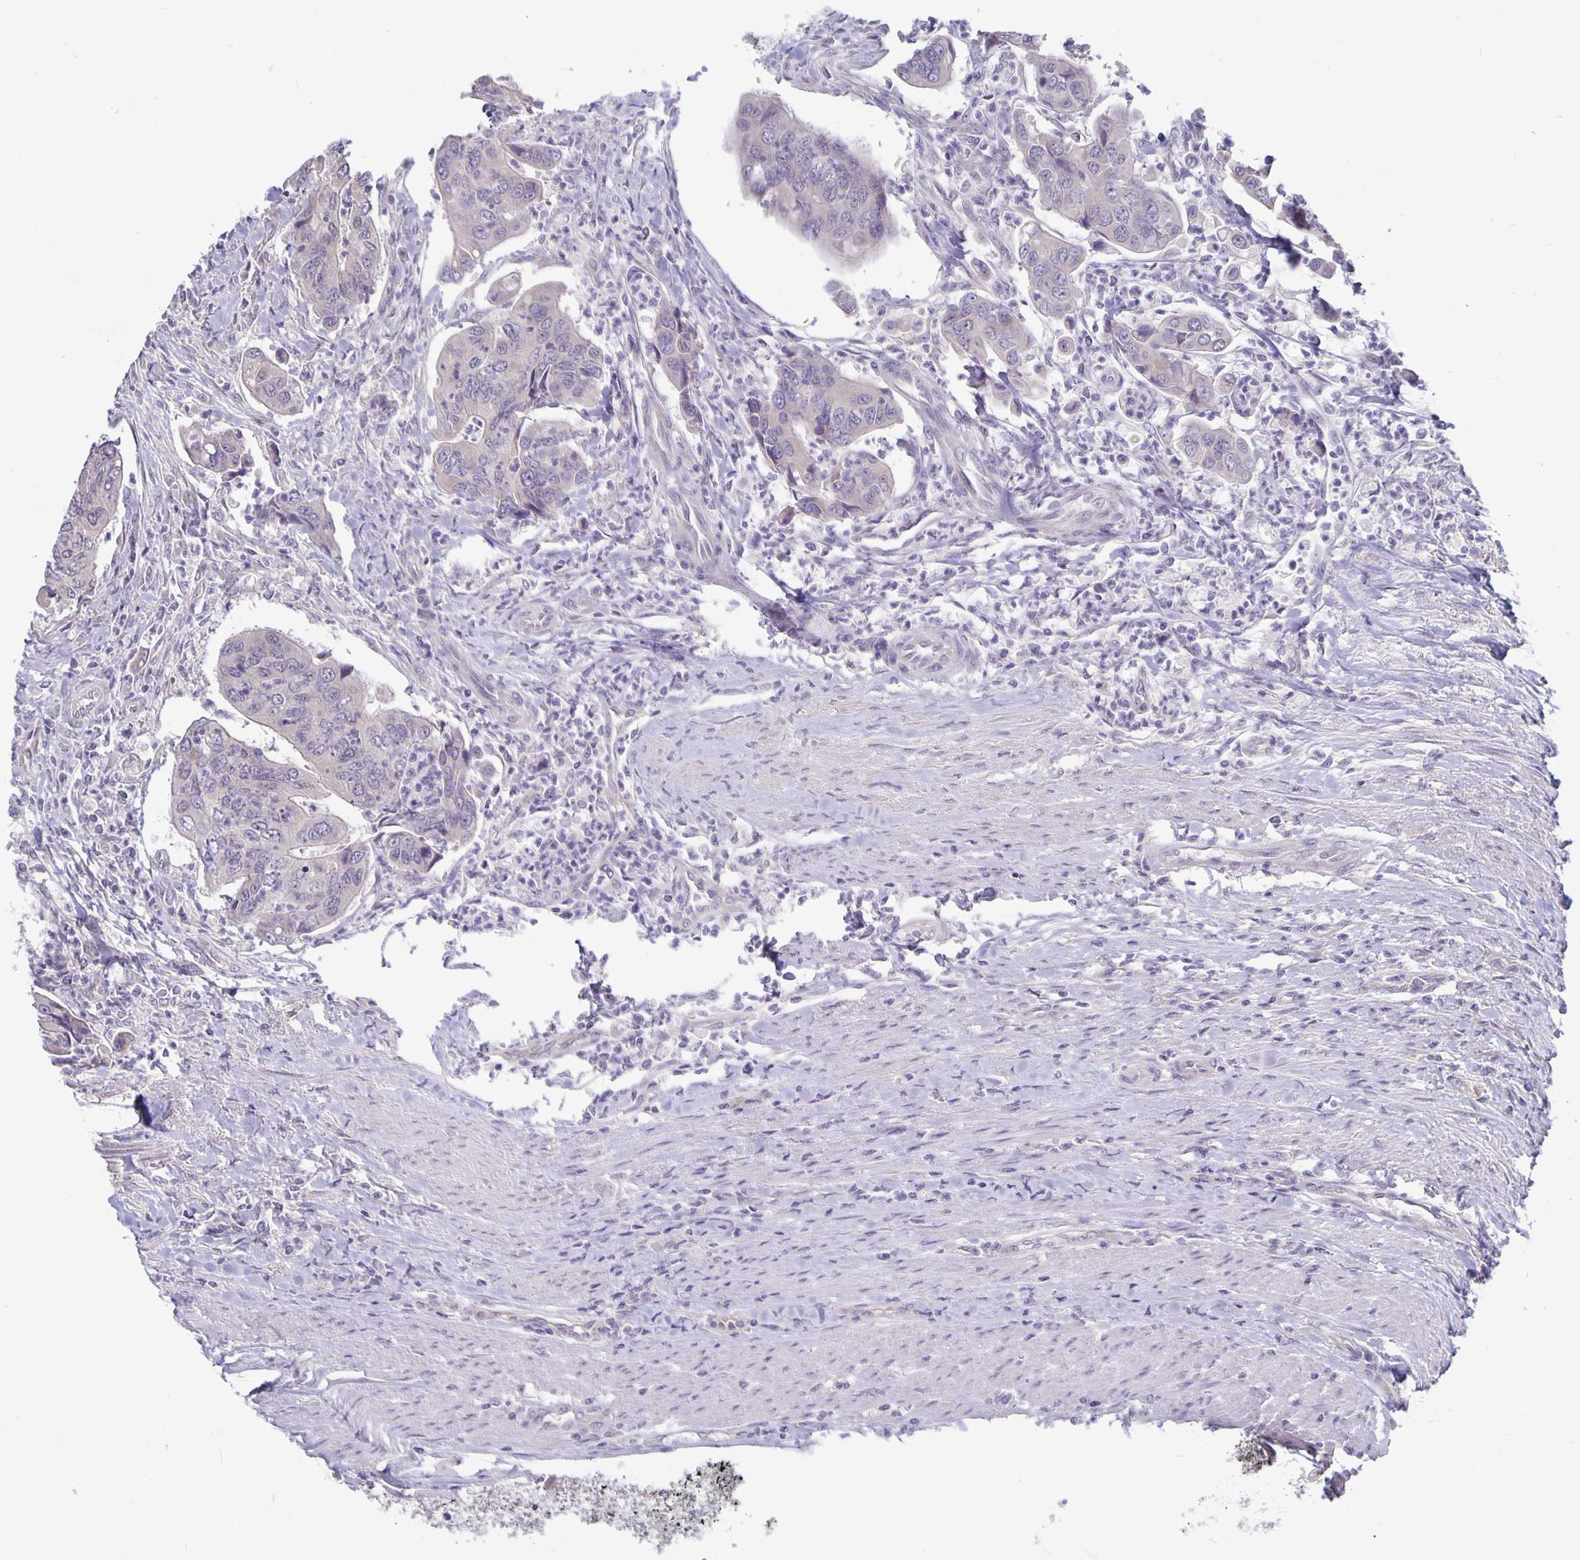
{"staining": {"intensity": "negative", "quantity": "none", "location": "none"}, "tissue": "colorectal cancer", "cell_type": "Tumor cells", "image_type": "cancer", "snomed": [{"axis": "morphology", "description": "Adenocarcinoma, NOS"}, {"axis": "topography", "description": "Colon"}], "caption": "High power microscopy micrograph of an immunohistochemistry micrograph of colorectal cancer, revealing no significant expression in tumor cells.", "gene": "PLCB3", "patient": {"sex": "female", "age": 67}}